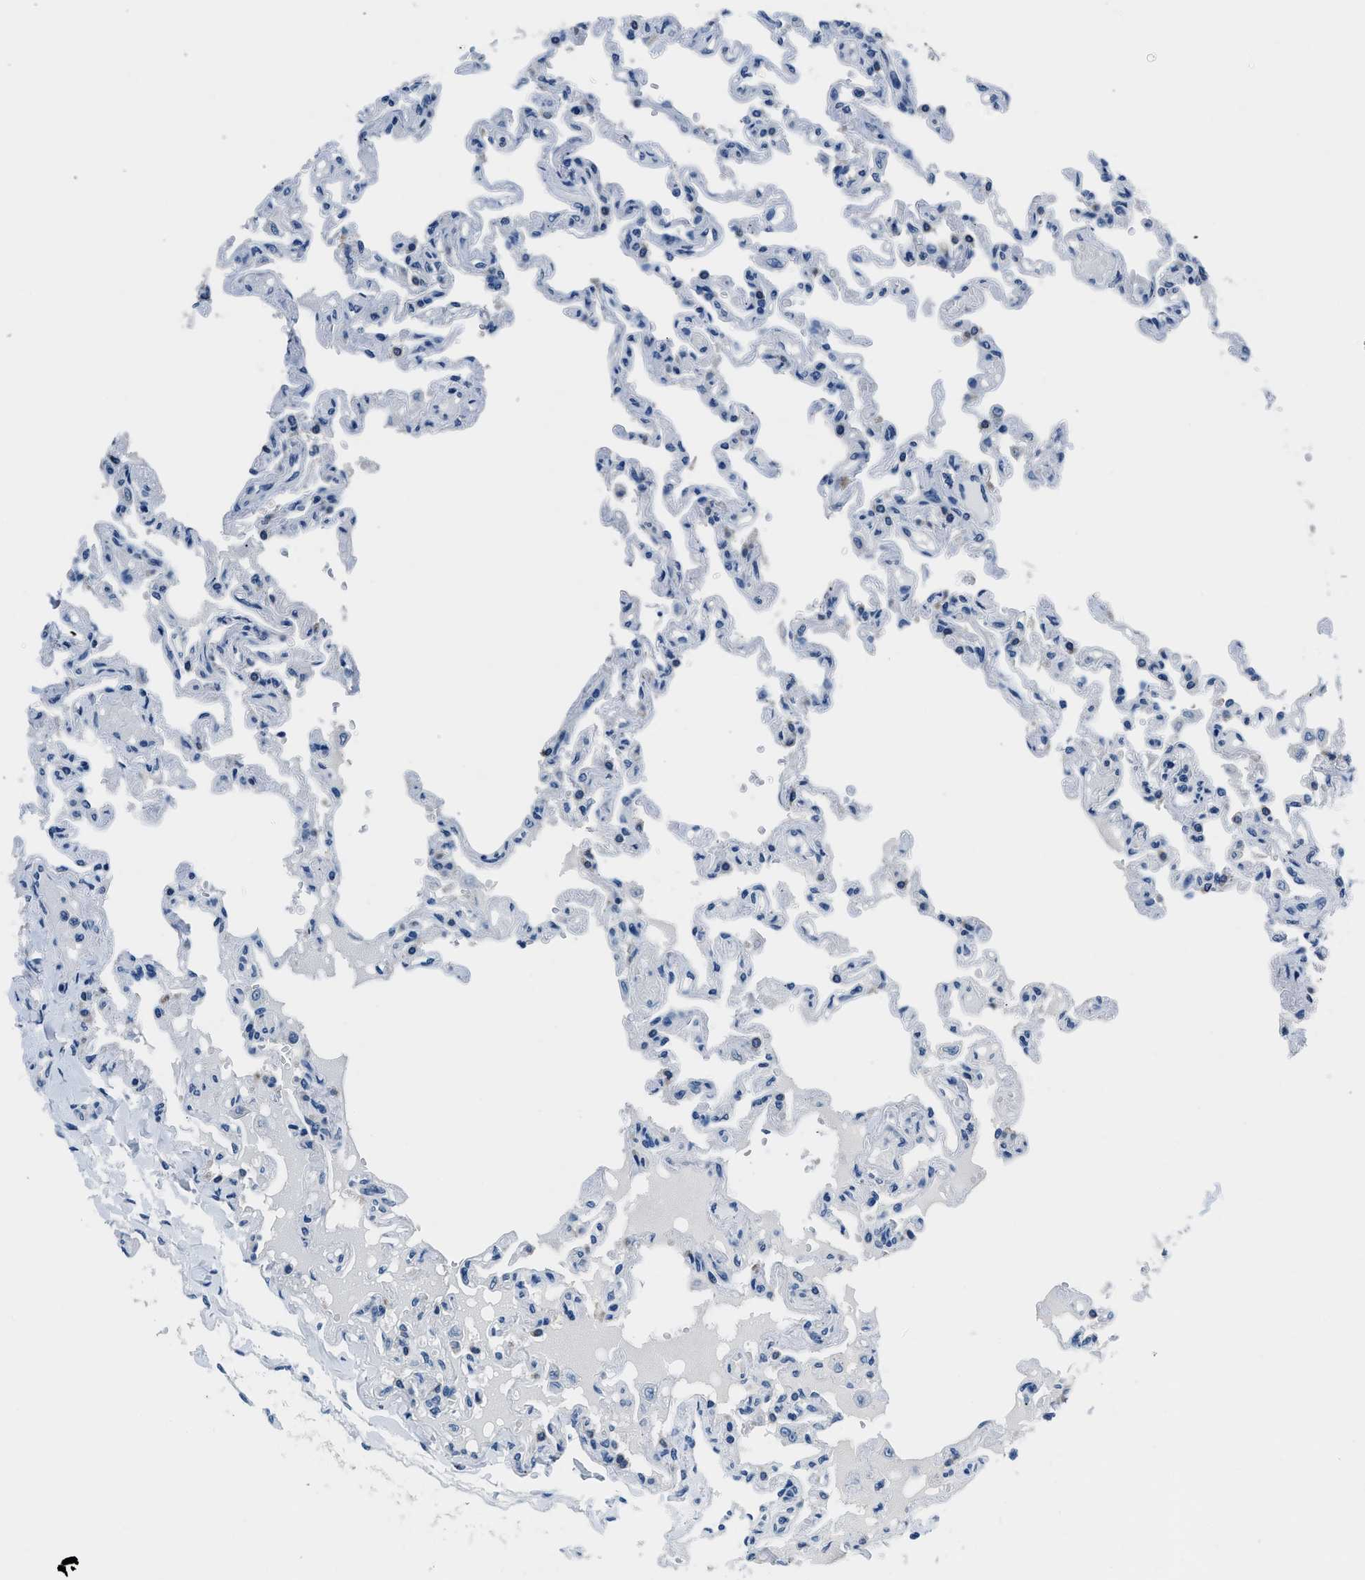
{"staining": {"intensity": "negative", "quantity": "none", "location": "none"}, "tissue": "lung", "cell_type": "Alveolar cells", "image_type": "normal", "snomed": [{"axis": "morphology", "description": "Normal tissue, NOS"}, {"axis": "topography", "description": "Lung"}], "caption": "The photomicrograph shows no staining of alveolar cells in benign lung. (DAB (3,3'-diaminobenzidine) IHC visualized using brightfield microscopy, high magnification).", "gene": "GJA3", "patient": {"sex": "male", "age": 21}}